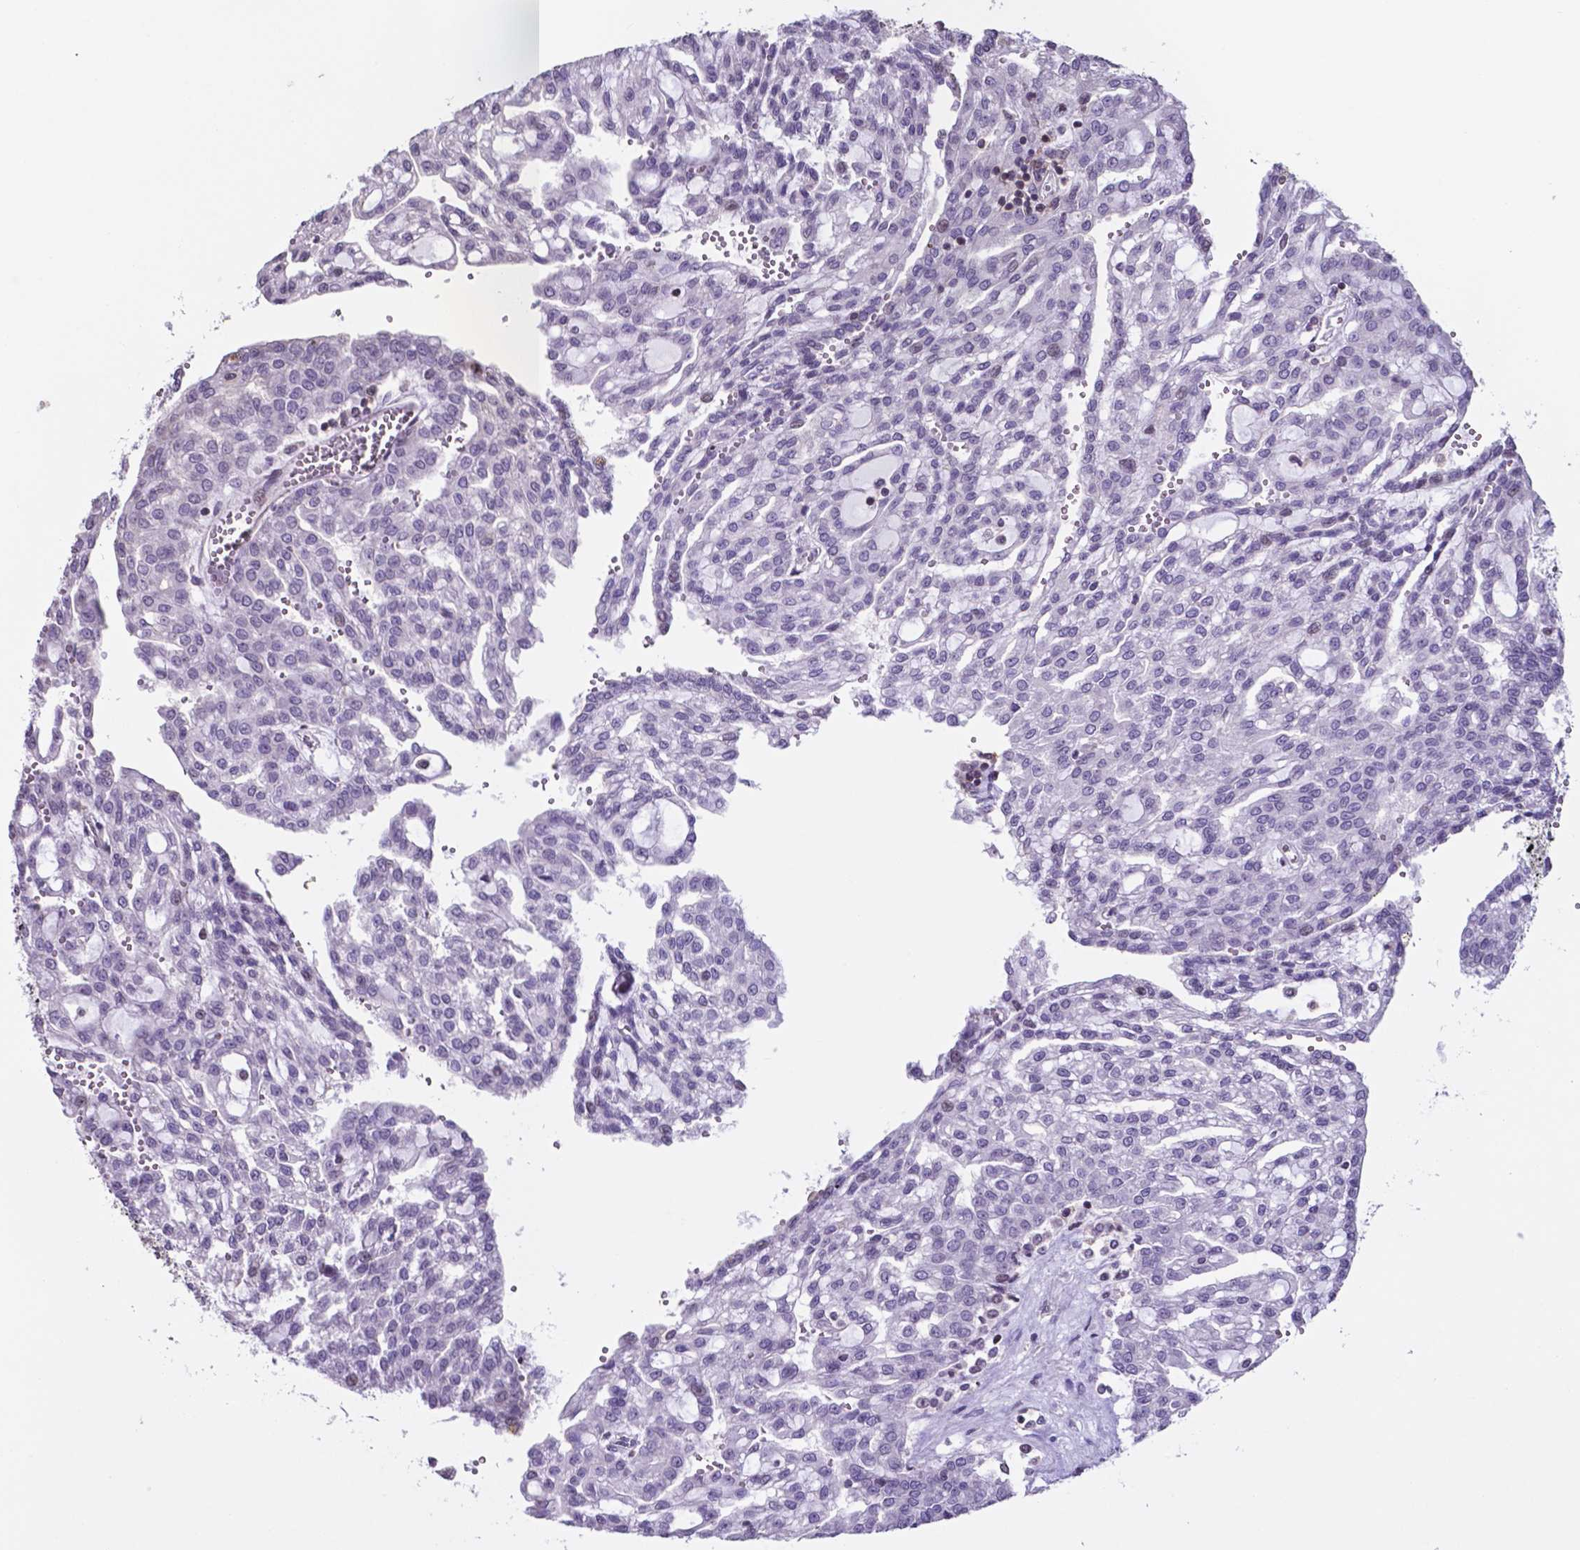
{"staining": {"intensity": "negative", "quantity": "none", "location": "none"}, "tissue": "renal cancer", "cell_type": "Tumor cells", "image_type": "cancer", "snomed": [{"axis": "morphology", "description": "Adenocarcinoma, NOS"}, {"axis": "topography", "description": "Kidney"}], "caption": "There is no significant expression in tumor cells of renal cancer.", "gene": "MLC1", "patient": {"sex": "male", "age": 63}}